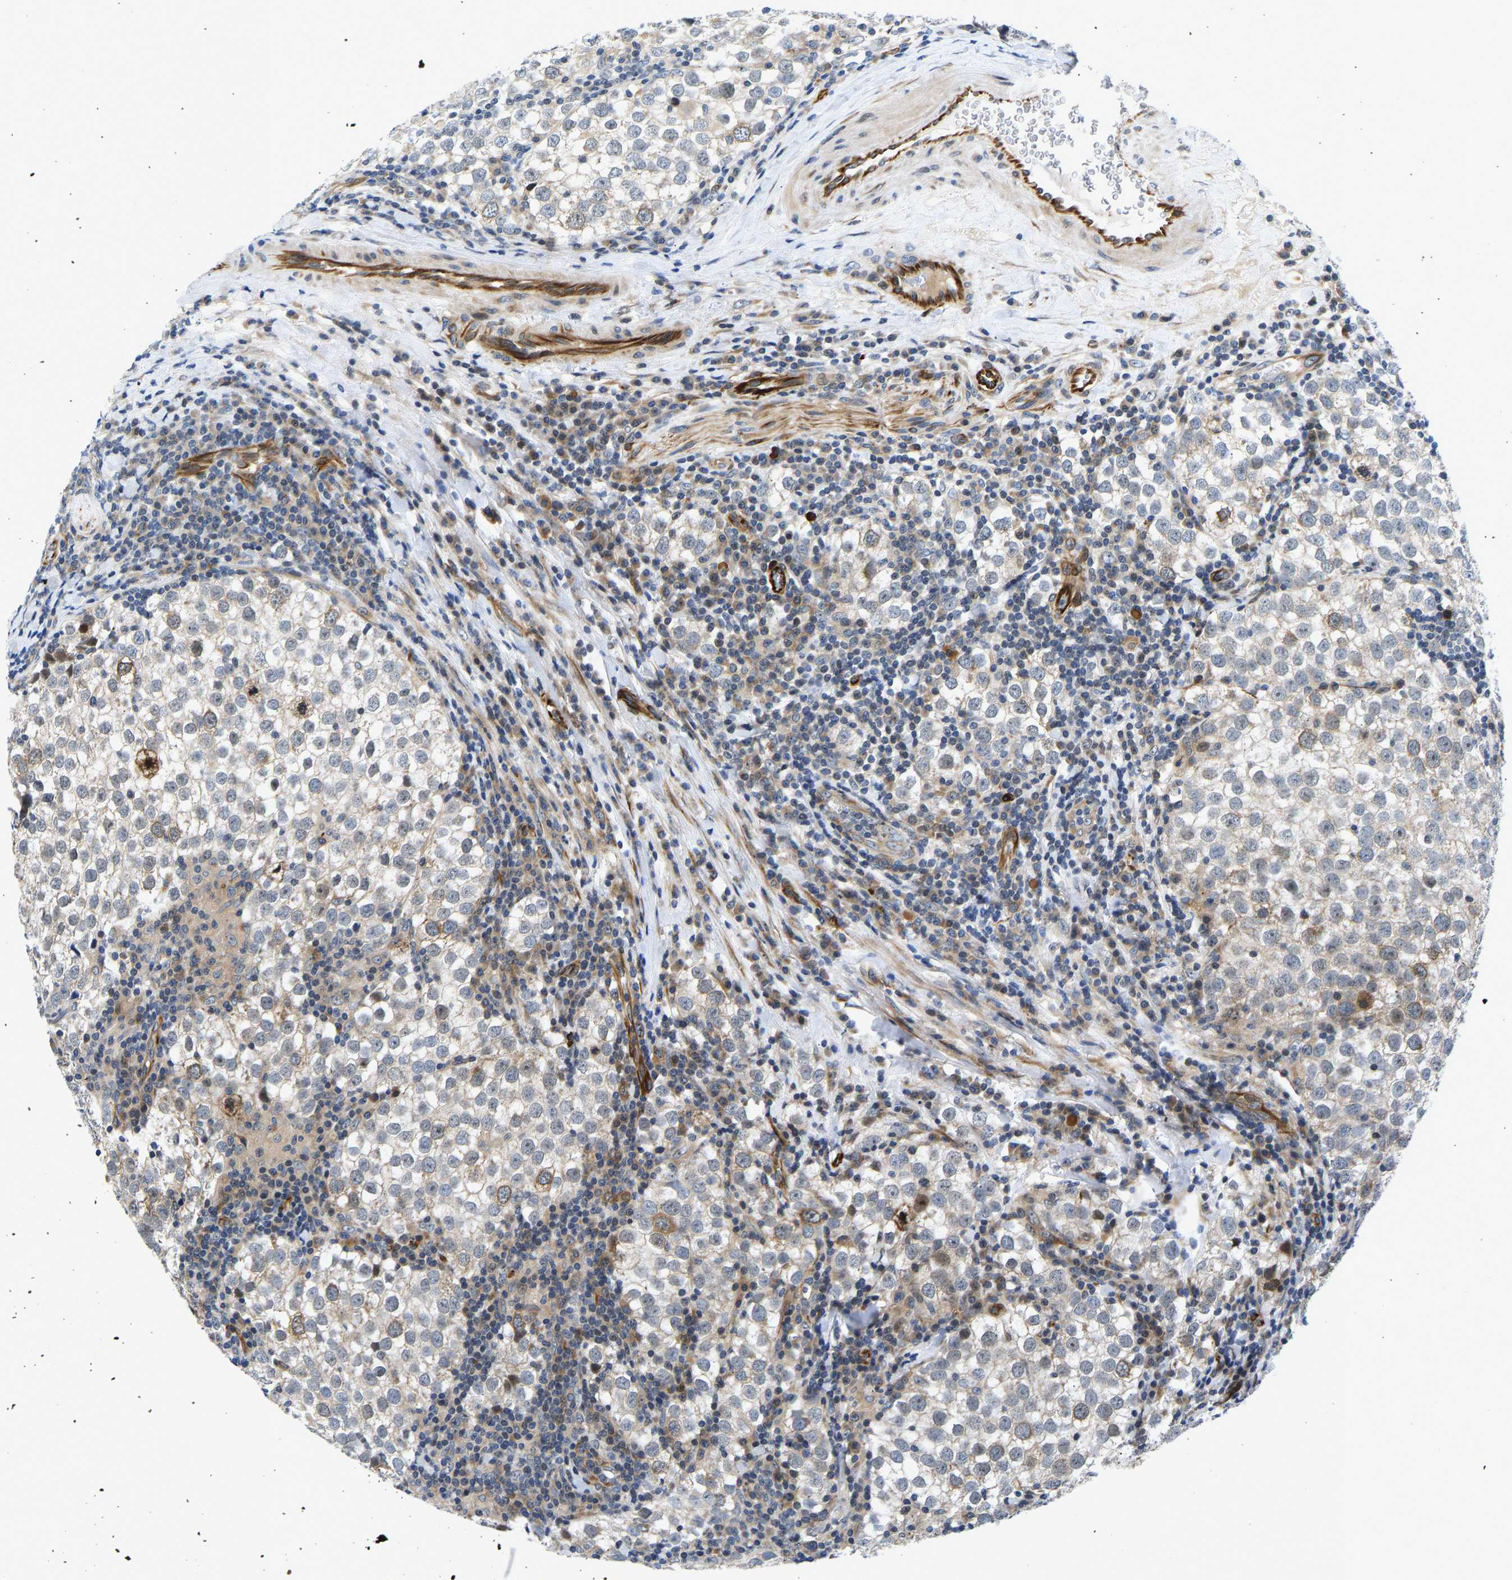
{"staining": {"intensity": "moderate", "quantity": "<25%", "location": "cytoplasmic/membranous"}, "tissue": "testis cancer", "cell_type": "Tumor cells", "image_type": "cancer", "snomed": [{"axis": "morphology", "description": "Seminoma, NOS"}, {"axis": "morphology", "description": "Carcinoma, Embryonal, NOS"}, {"axis": "topography", "description": "Testis"}], "caption": "Human embryonal carcinoma (testis) stained for a protein (brown) shows moderate cytoplasmic/membranous positive staining in approximately <25% of tumor cells.", "gene": "RESF1", "patient": {"sex": "male", "age": 36}}